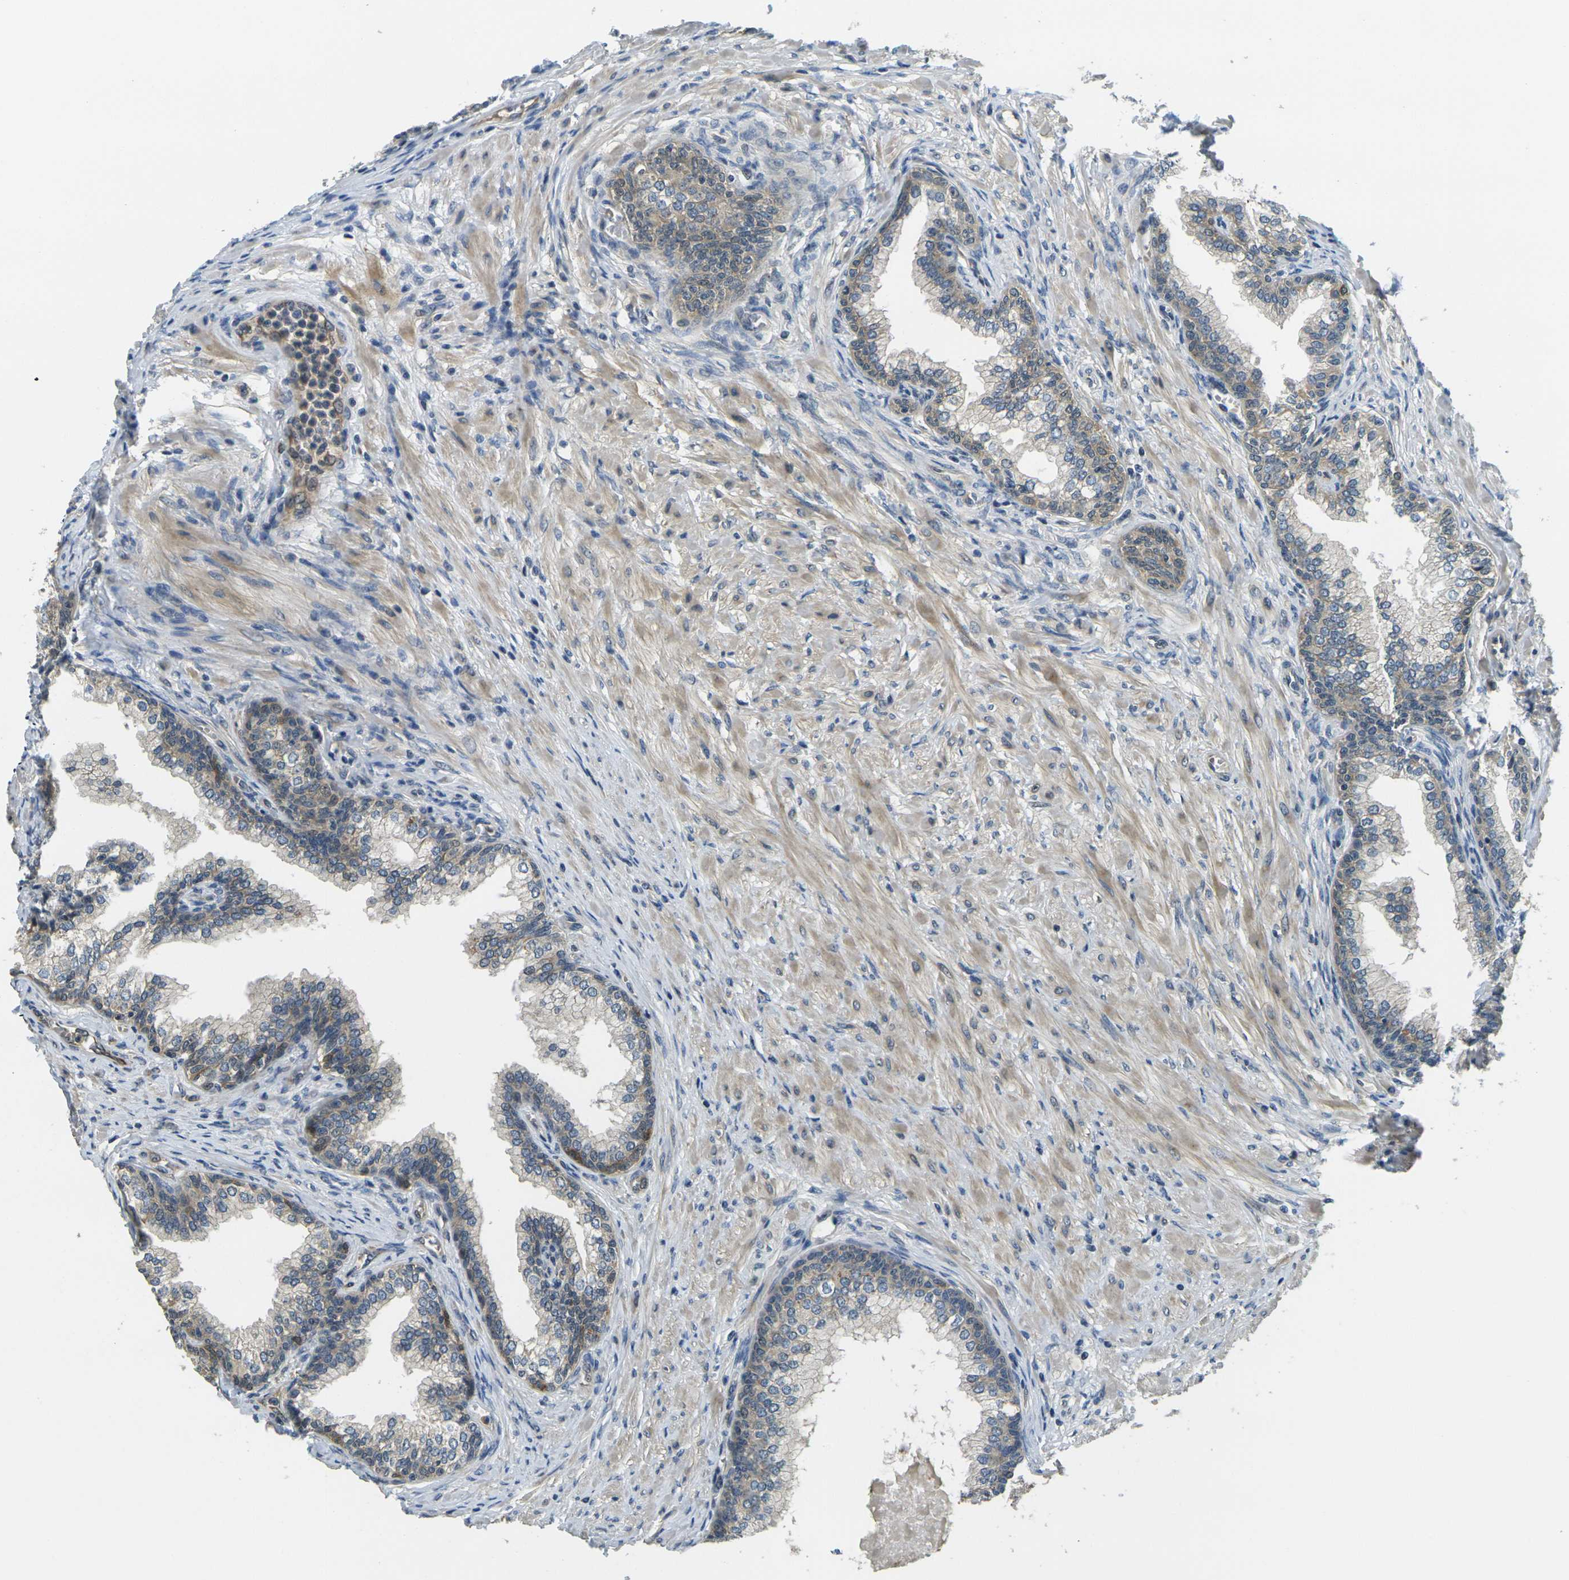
{"staining": {"intensity": "strong", "quantity": "<25%", "location": "cytoplasmic/membranous"}, "tissue": "prostate", "cell_type": "Glandular cells", "image_type": "normal", "snomed": [{"axis": "morphology", "description": "Normal tissue, NOS"}, {"axis": "morphology", "description": "Urothelial carcinoma, Low grade"}, {"axis": "topography", "description": "Urinary bladder"}, {"axis": "topography", "description": "Prostate"}], "caption": "This photomicrograph reveals immunohistochemistry staining of benign human prostate, with medium strong cytoplasmic/membranous staining in approximately <25% of glandular cells.", "gene": "MINAR2", "patient": {"sex": "male", "age": 60}}